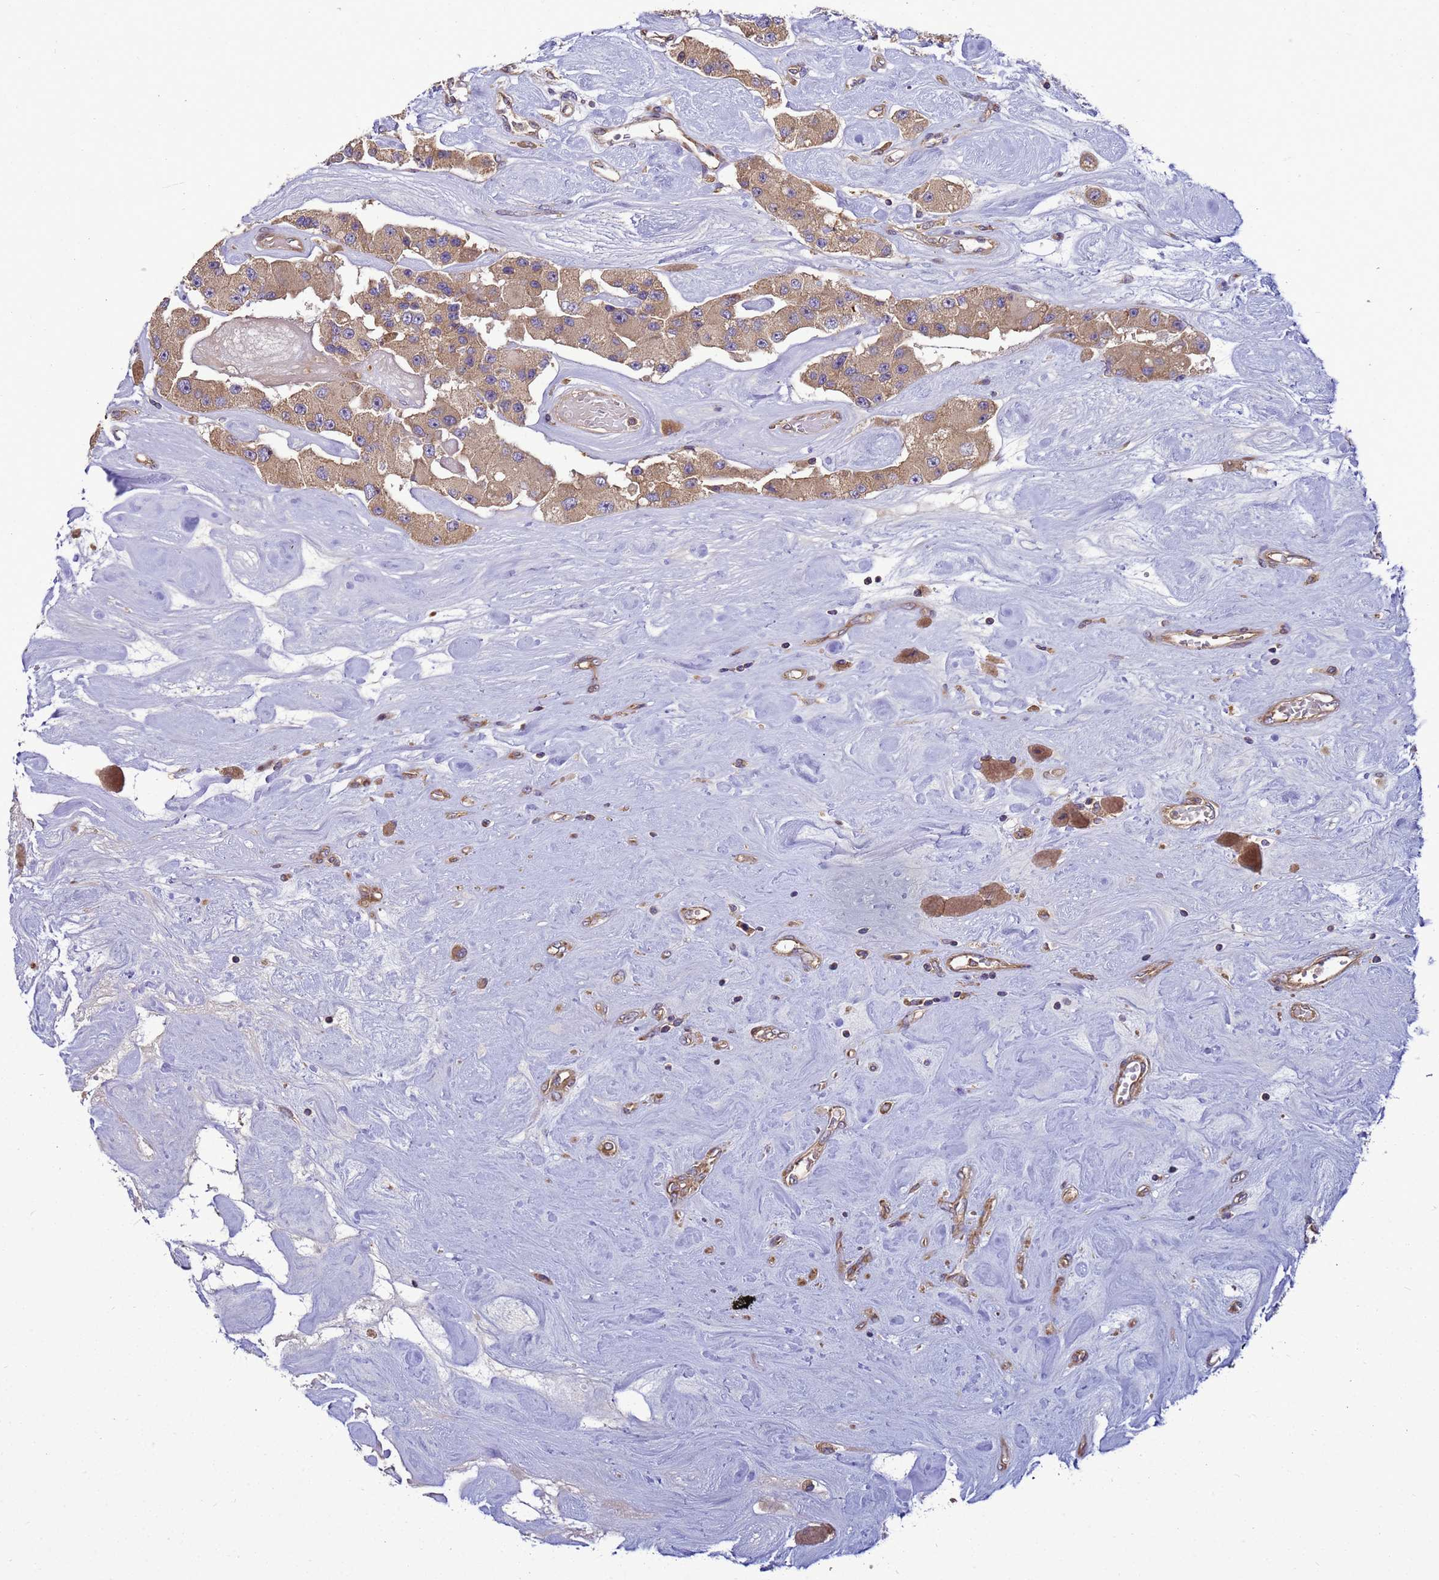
{"staining": {"intensity": "moderate", "quantity": ">75%", "location": "cytoplasmic/membranous"}, "tissue": "carcinoid", "cell_type": "Tumor cells", "image_type": "cancer", "snomed": [{"axis": "morphology", "description": "Carcinoid, malignant, NOS"}, {"axis": "topography", "description": "Pancreas"}], "caption": "A micrograph of human carcinoid stained for a protein shows moderate cytoplasmic/membranous brown staining in tumor cells.", "gene": "BECN1", "patient": {"sex": "male", "age": 41}}